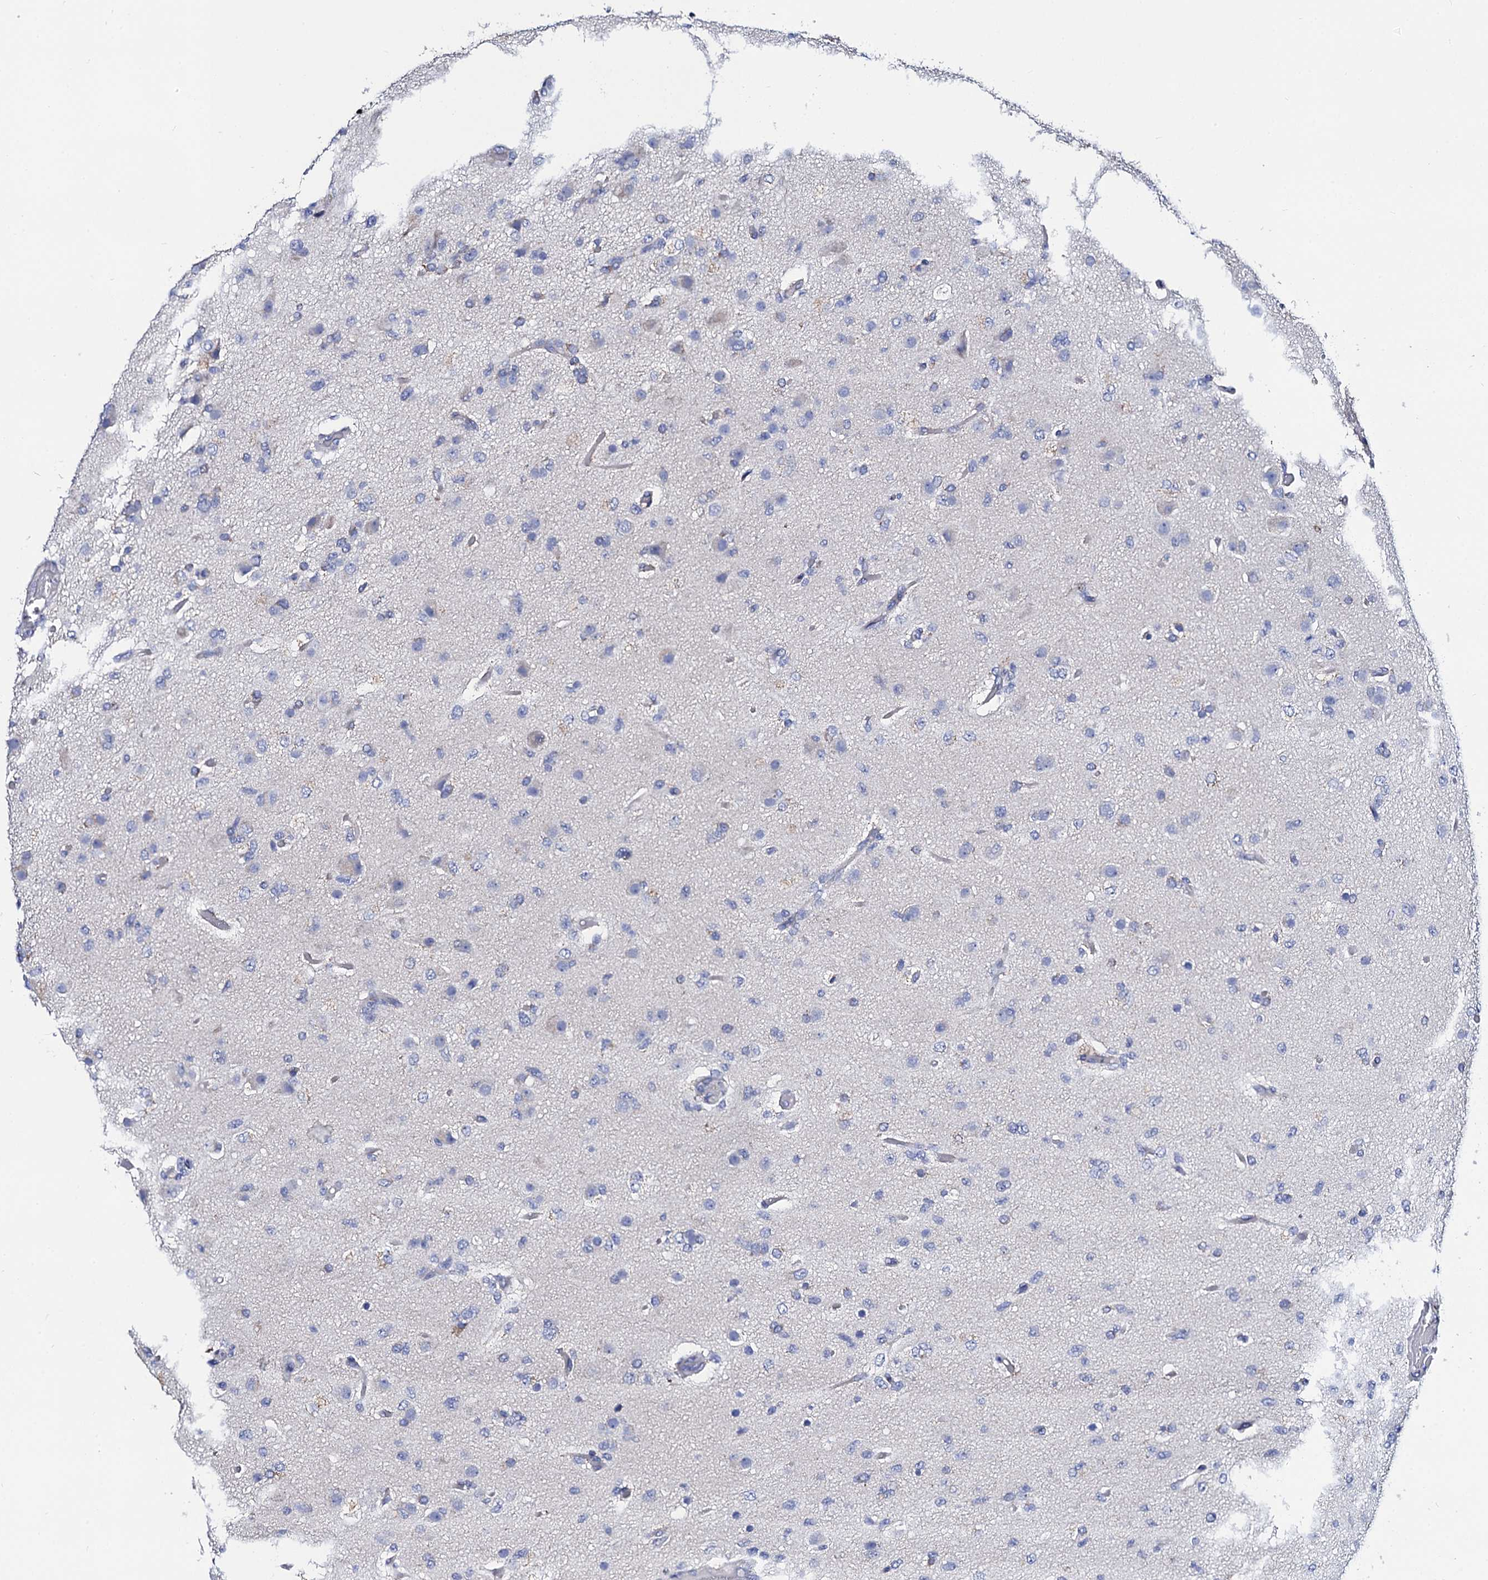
{"staining": {"intensity": "negative", "quantity": "none", "location": "none"}, "tissue": "glioma", "cell_type": "Tumor cells", "image_type": "cancer", "snomed": [{"axis": "morphology", "description": "Glioma, malignant, High grade"}, {"axis": "topography", "description": "Brain"}], "caption": "DAB immunohistochemical staining of human glioma shows no significant positivity in tumor cells. (Stains: DAB (3,3'-diaminobenzidine) immunohistochemistry (IHC) with hematoxylin counter stain, Microscopy: brightfield microscopy at high magnification).", "gene": "ACADSB", "patient": {"sex": "female", "age": 74}}